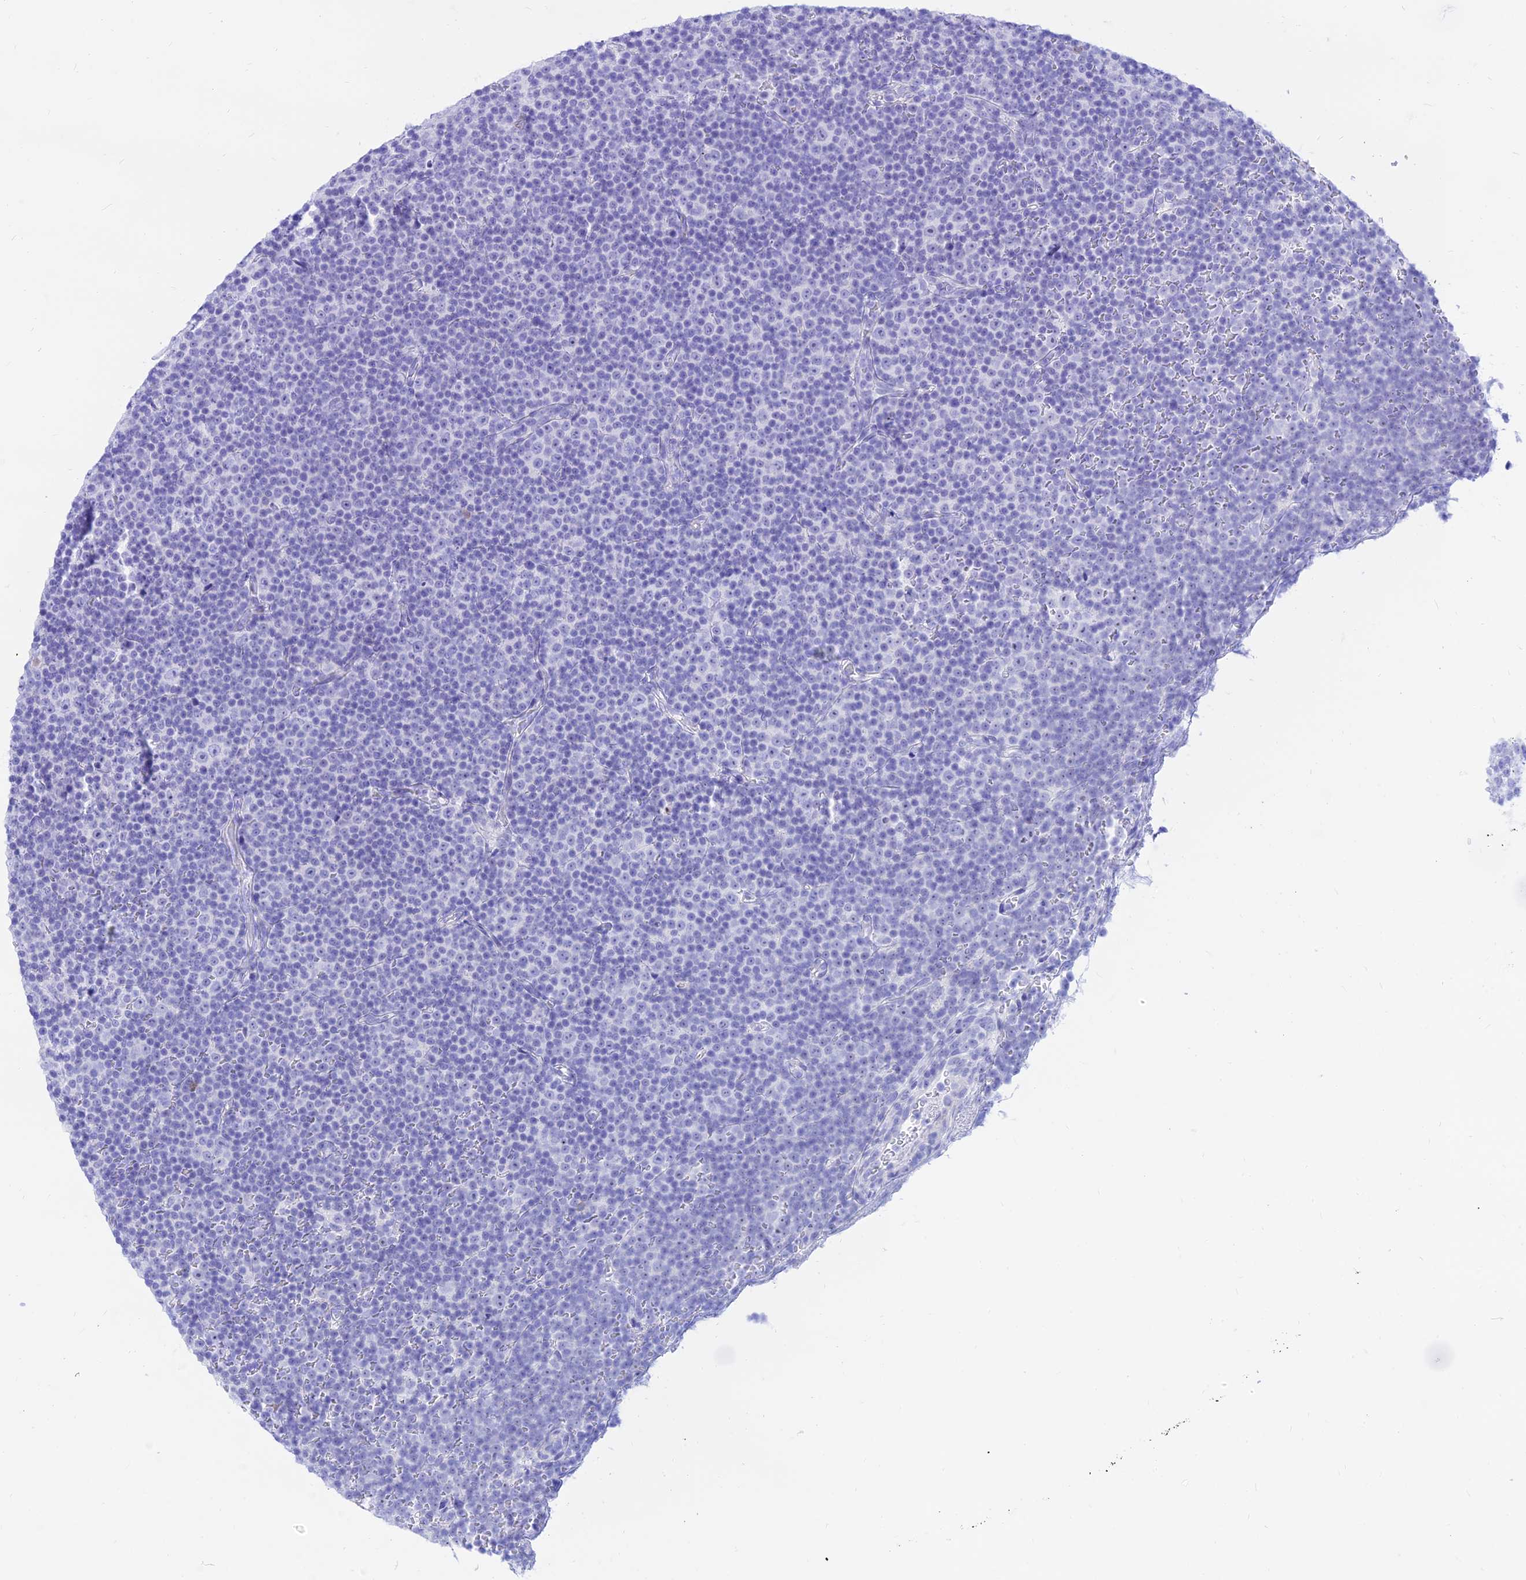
{"staining": {"intensity": "negative", "quantity": "none", "location": "none"}, "tissue": "lymphoma", "cell_type": "Tumor cells", "image_type": "cancer", "snomed": [{"axis": "morphology", "description": "Malignant lymphoma, non-Hodgkin's type, Low grade"}, {"axis": "topography", "description": "Lymph node"}], "caption": "DAB (3,3'-diaminobenzidine) immunohistochemical staining of low-grade malignant lymphoma, non-Hodgkin's type demonstrates no significant positivity in tumor cells.", "gene": "PRNP", "patient": {"sex": "female", "age": 67}}